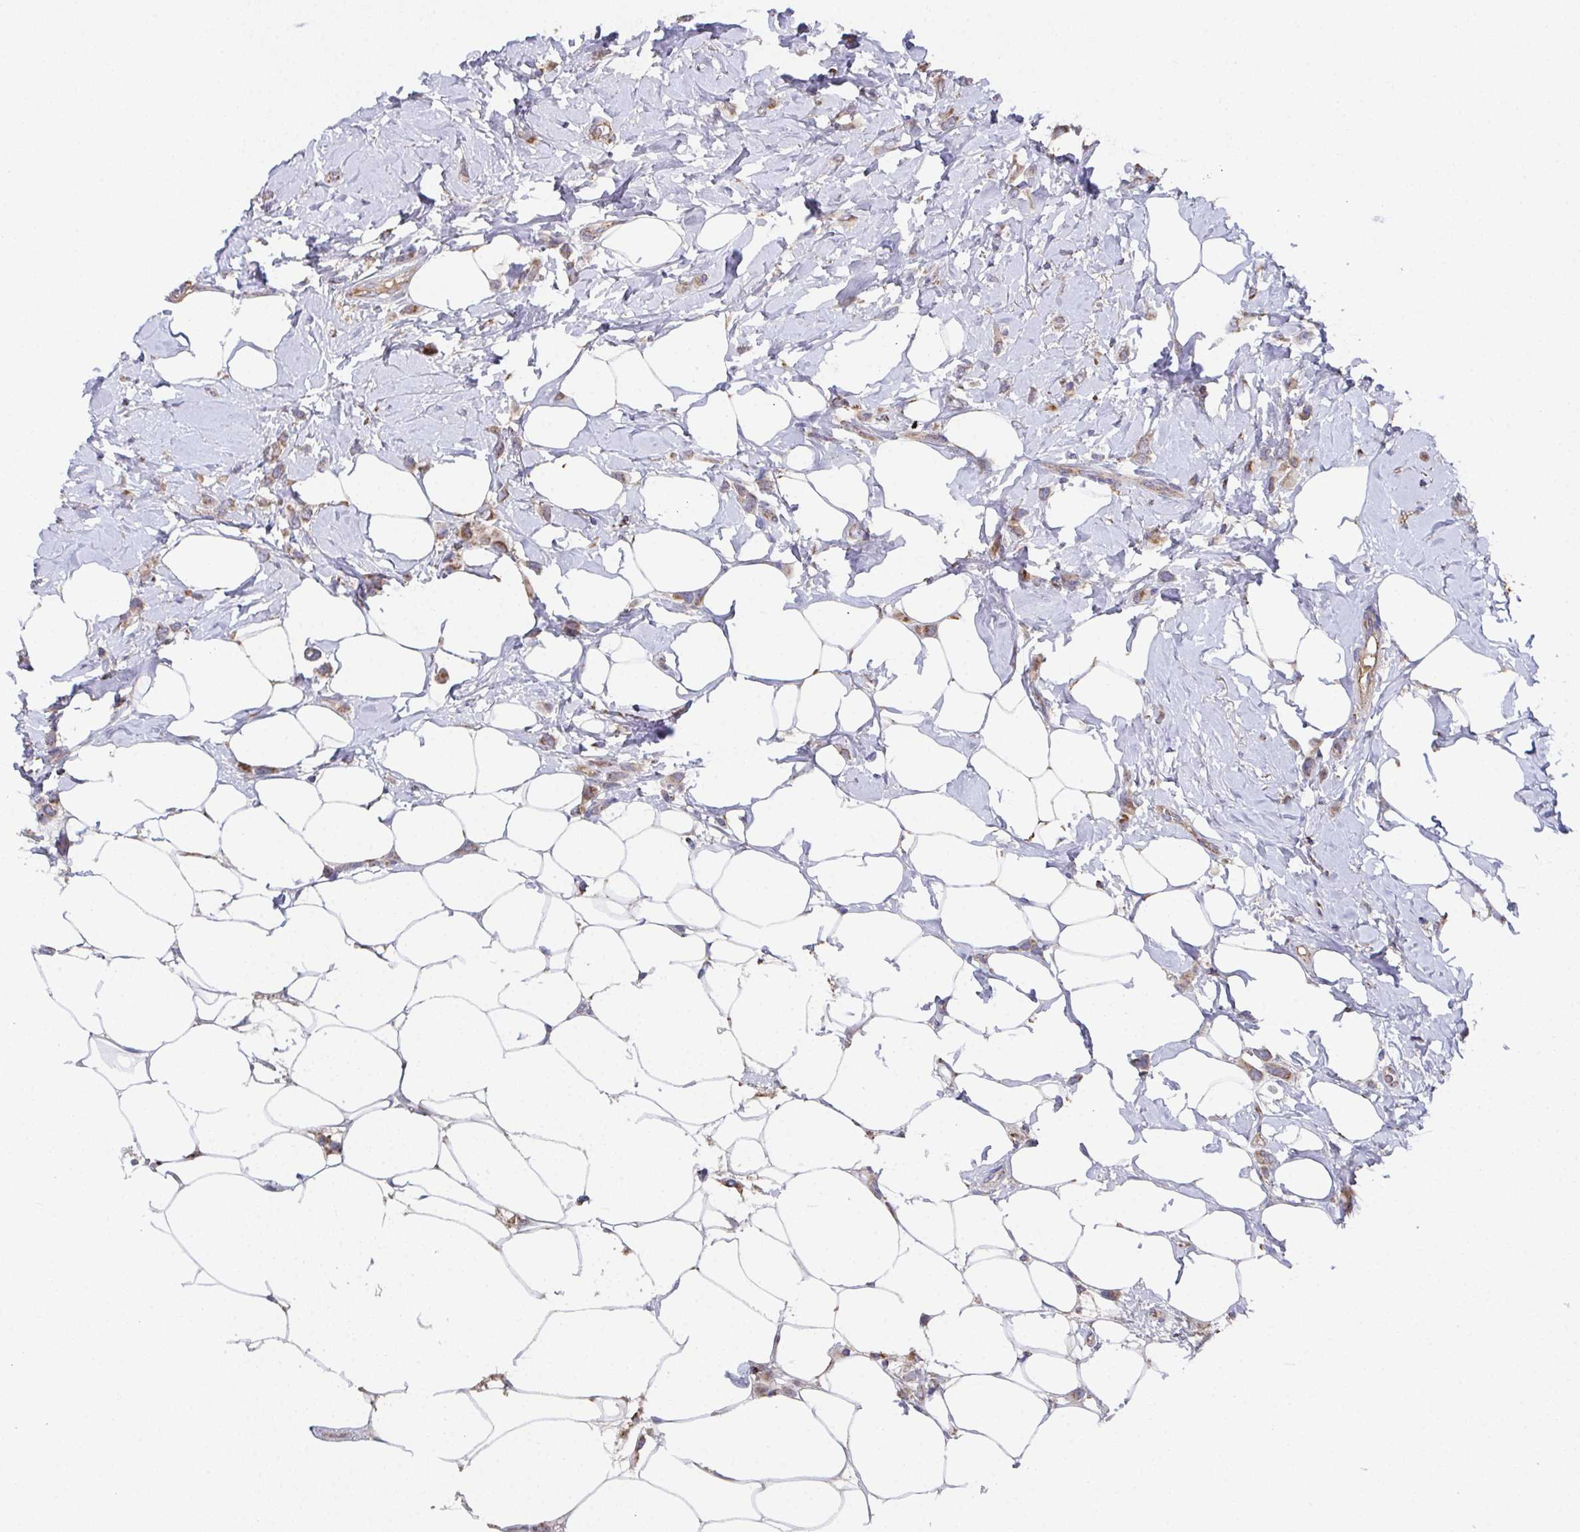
{"staining": {"intensity": "weak", "quantity": ">75%", "location": "cytoplasmic/membranous"}, "tissue": "breast cancer", "cell_type": "Tumor cells", "image_type": "cancer", "snomed": [{"axis": "morphology", "description": "Lobular carcinoma"}, {"axis": "topography", "description": "Breast"}], "caption": "An image of human lobular carcinoma (breast) stained for a protein displays weak cytoplasmic/membranous brown staining in tumor cells. The protein is shown in brown color, while the nuclei are stained blue.", "gene": "MT-ND3", "patient": {"sex": "female", "age": 66}}